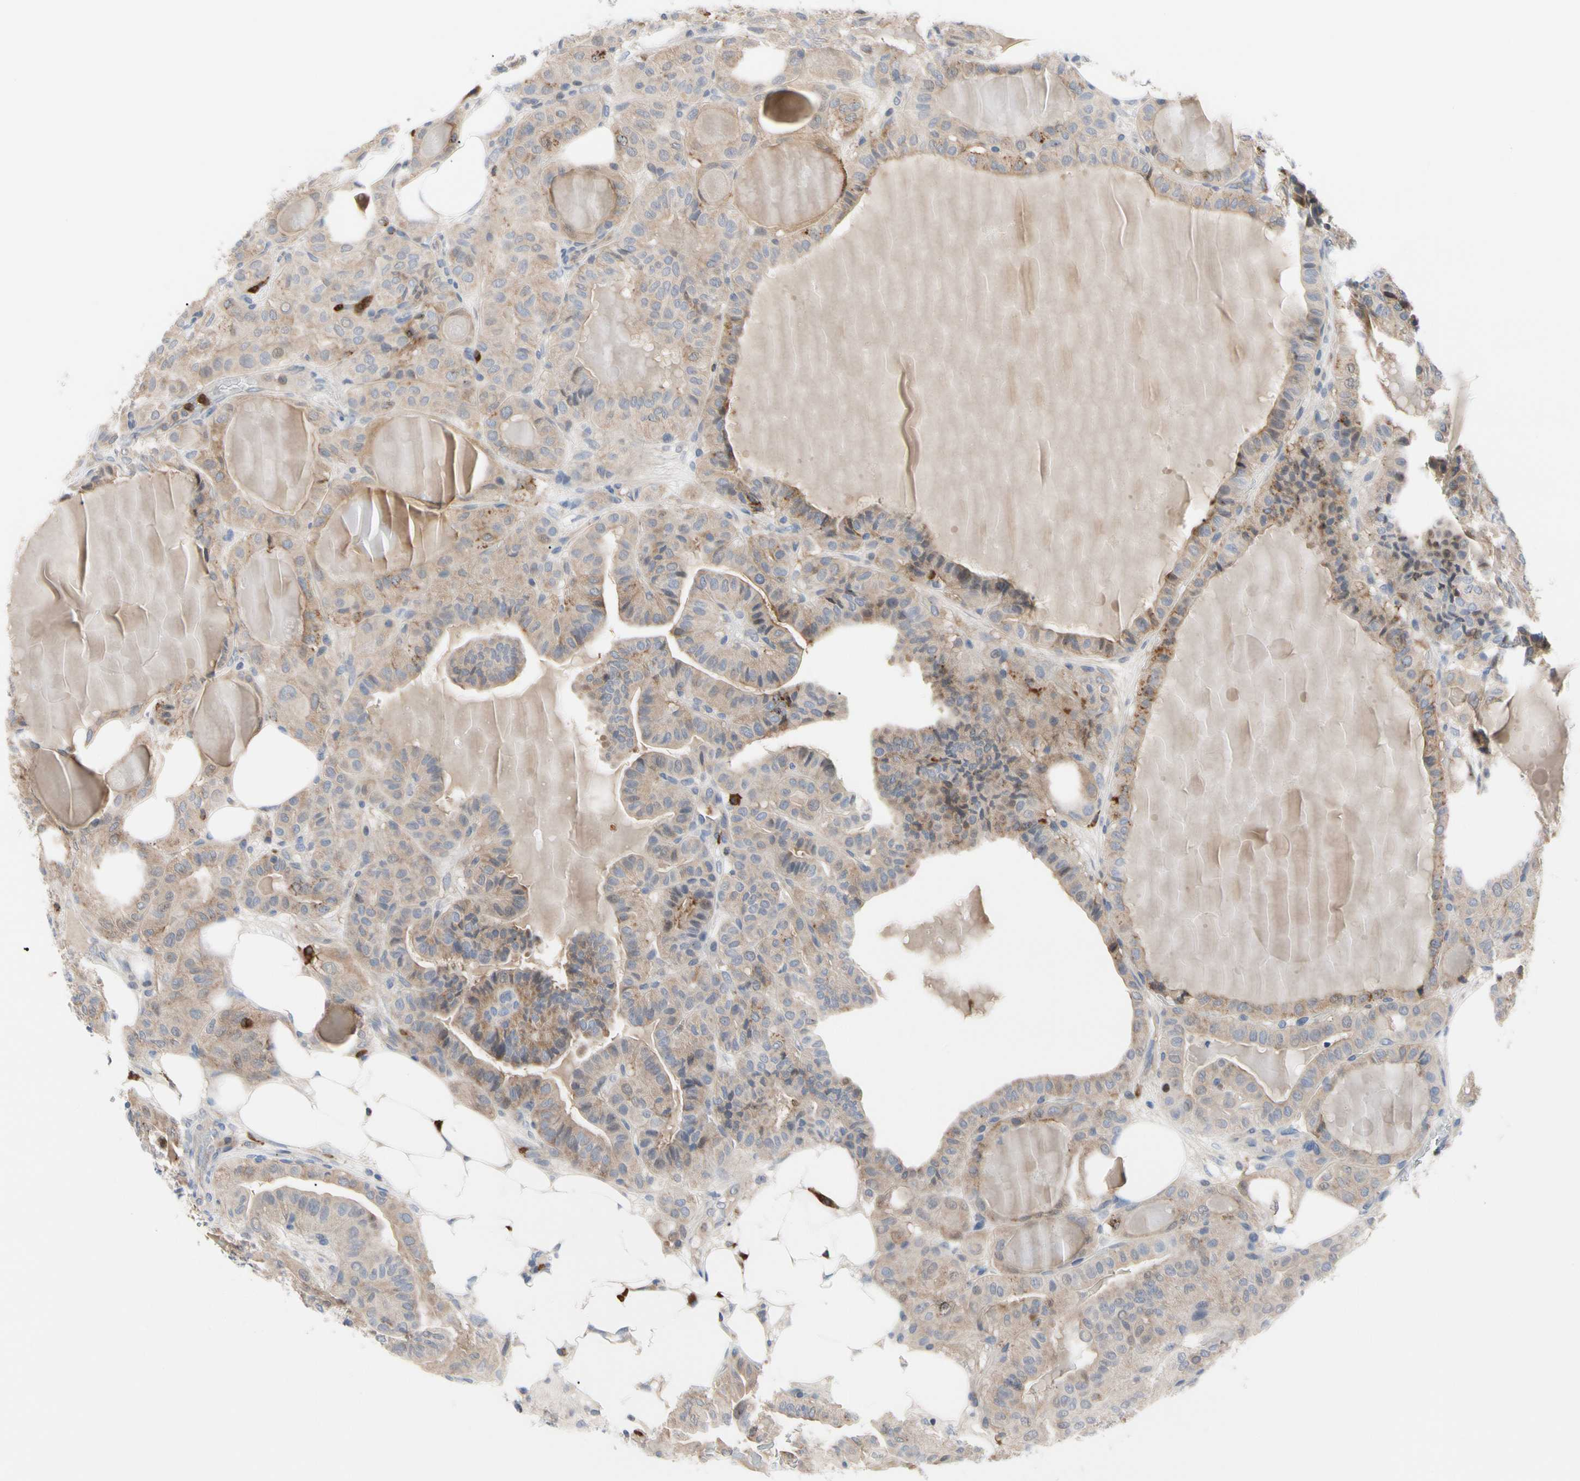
{"staining": {"intensity": "weak", "quantity": "25%-75%", "location": "cytoplasmic/membranous"}, "tissue": "thyroid cancer", "cell_type": "Tumor cells", "image_type": "cancer", "snomed": [{"axis": "morphology", "description": "Papillary adenocarcinoma, NOS"}, {"axis": "topography", "description": "Thyroid gland"}], "caption": "The photomicrograph reveals staining of thyroid papillary adenocarcinoma, revealing weak cytoplasmic/membranous protein positivity (brown color) within tumor cells.", "gene": "MCL1", "patient": {"sex": "male", "age": 77}}